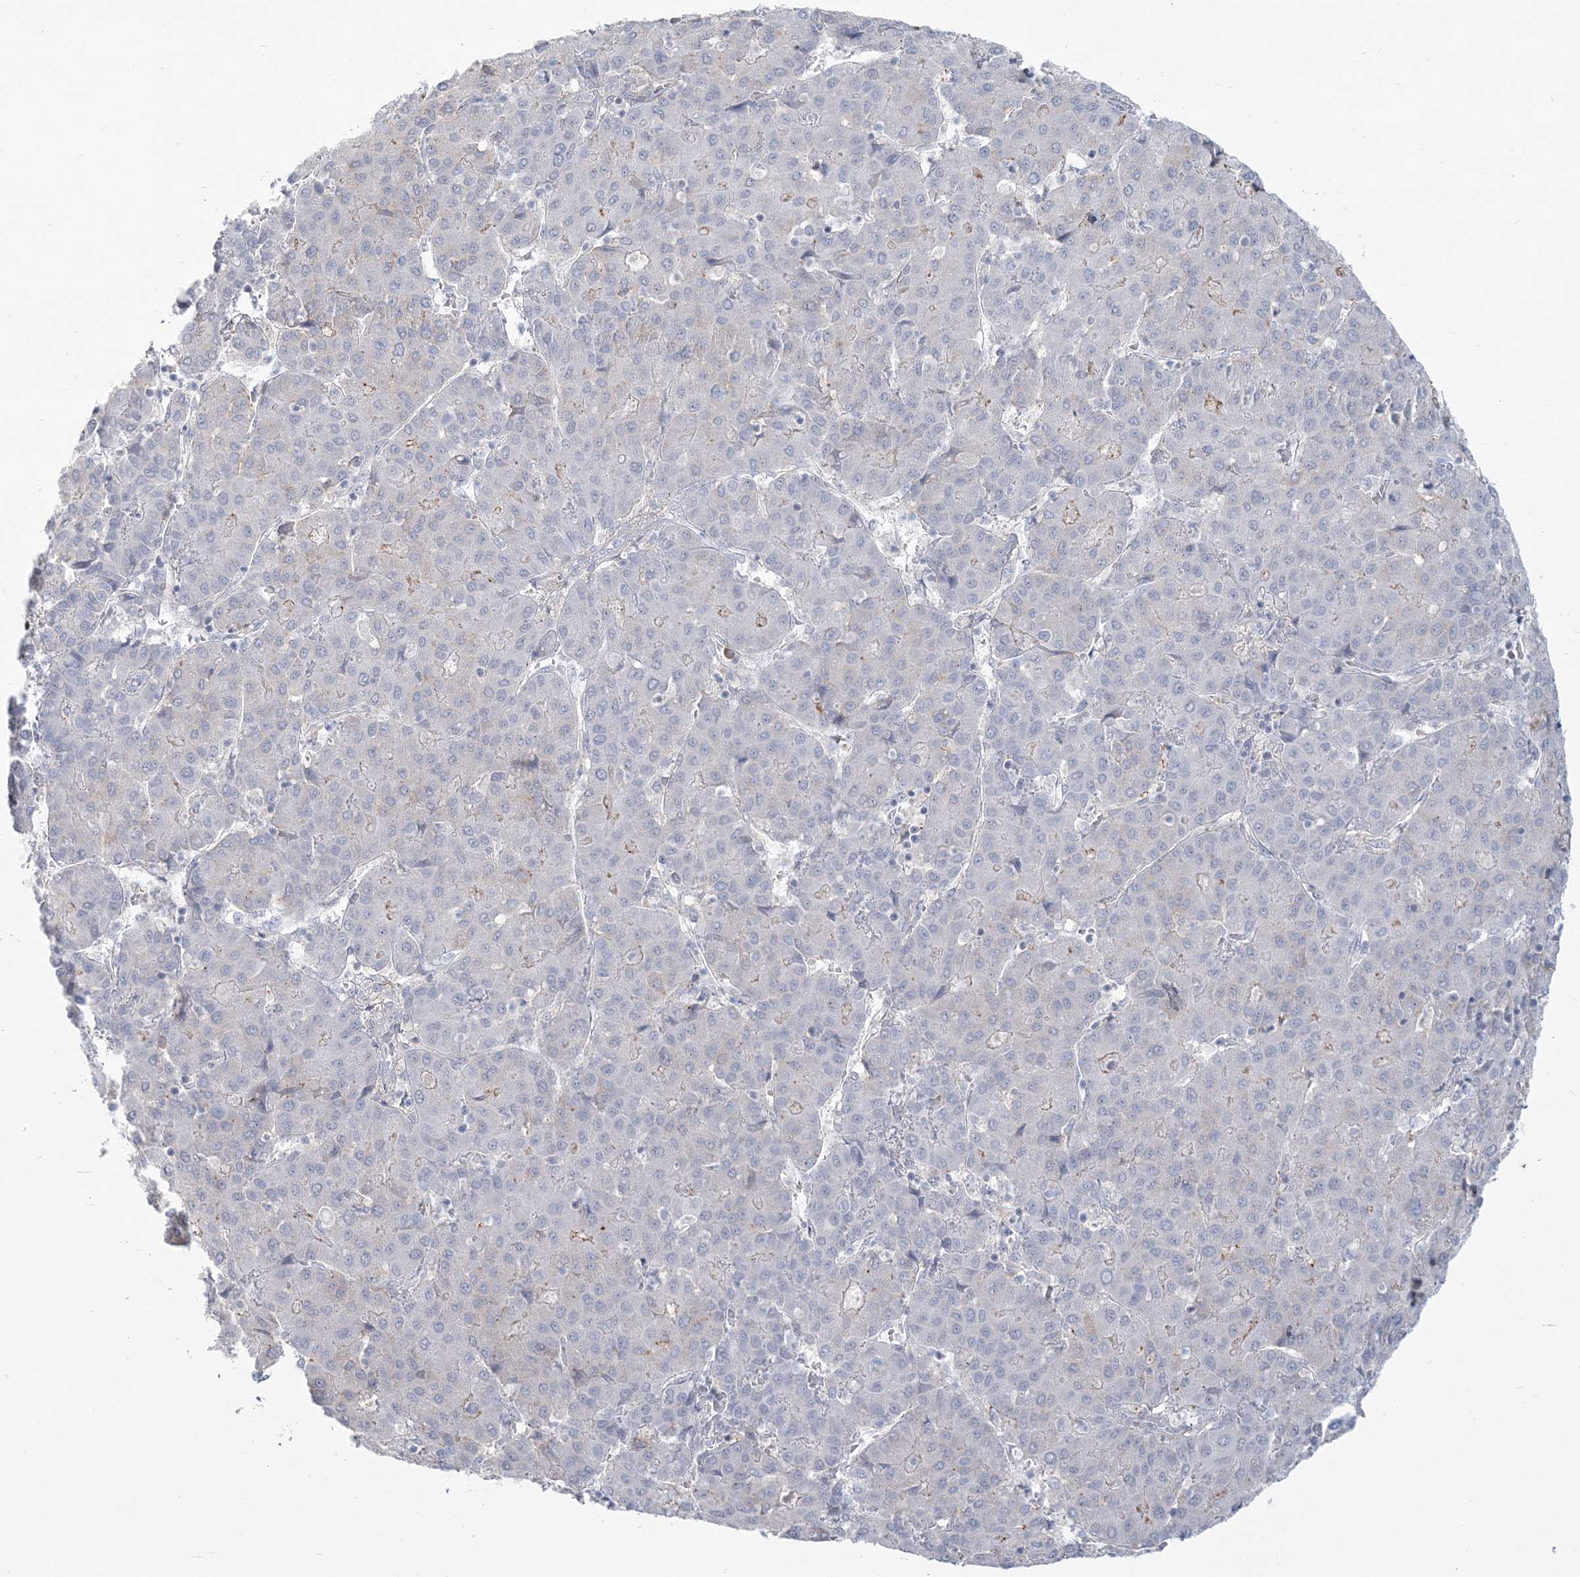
{"staining": {"intensity": "negative", "quantity": "none", "location": "none"}, "tissue": "liver cancer", "cell_type": "Tumor cells", "image_type": "cancer", "snomed": [{"axis": "morphology", "description": "Carcinoma, Hepatocellular, NOS"}, {"axis": "topography", "description": "Liver"}], "caption": "Liver hepatocellular carcinoma was stained to show a protein in brown. There is no significant expression in tumor cells.", "gene": "ANKS1A", "patient": {"sex": "male", "age": 65}}